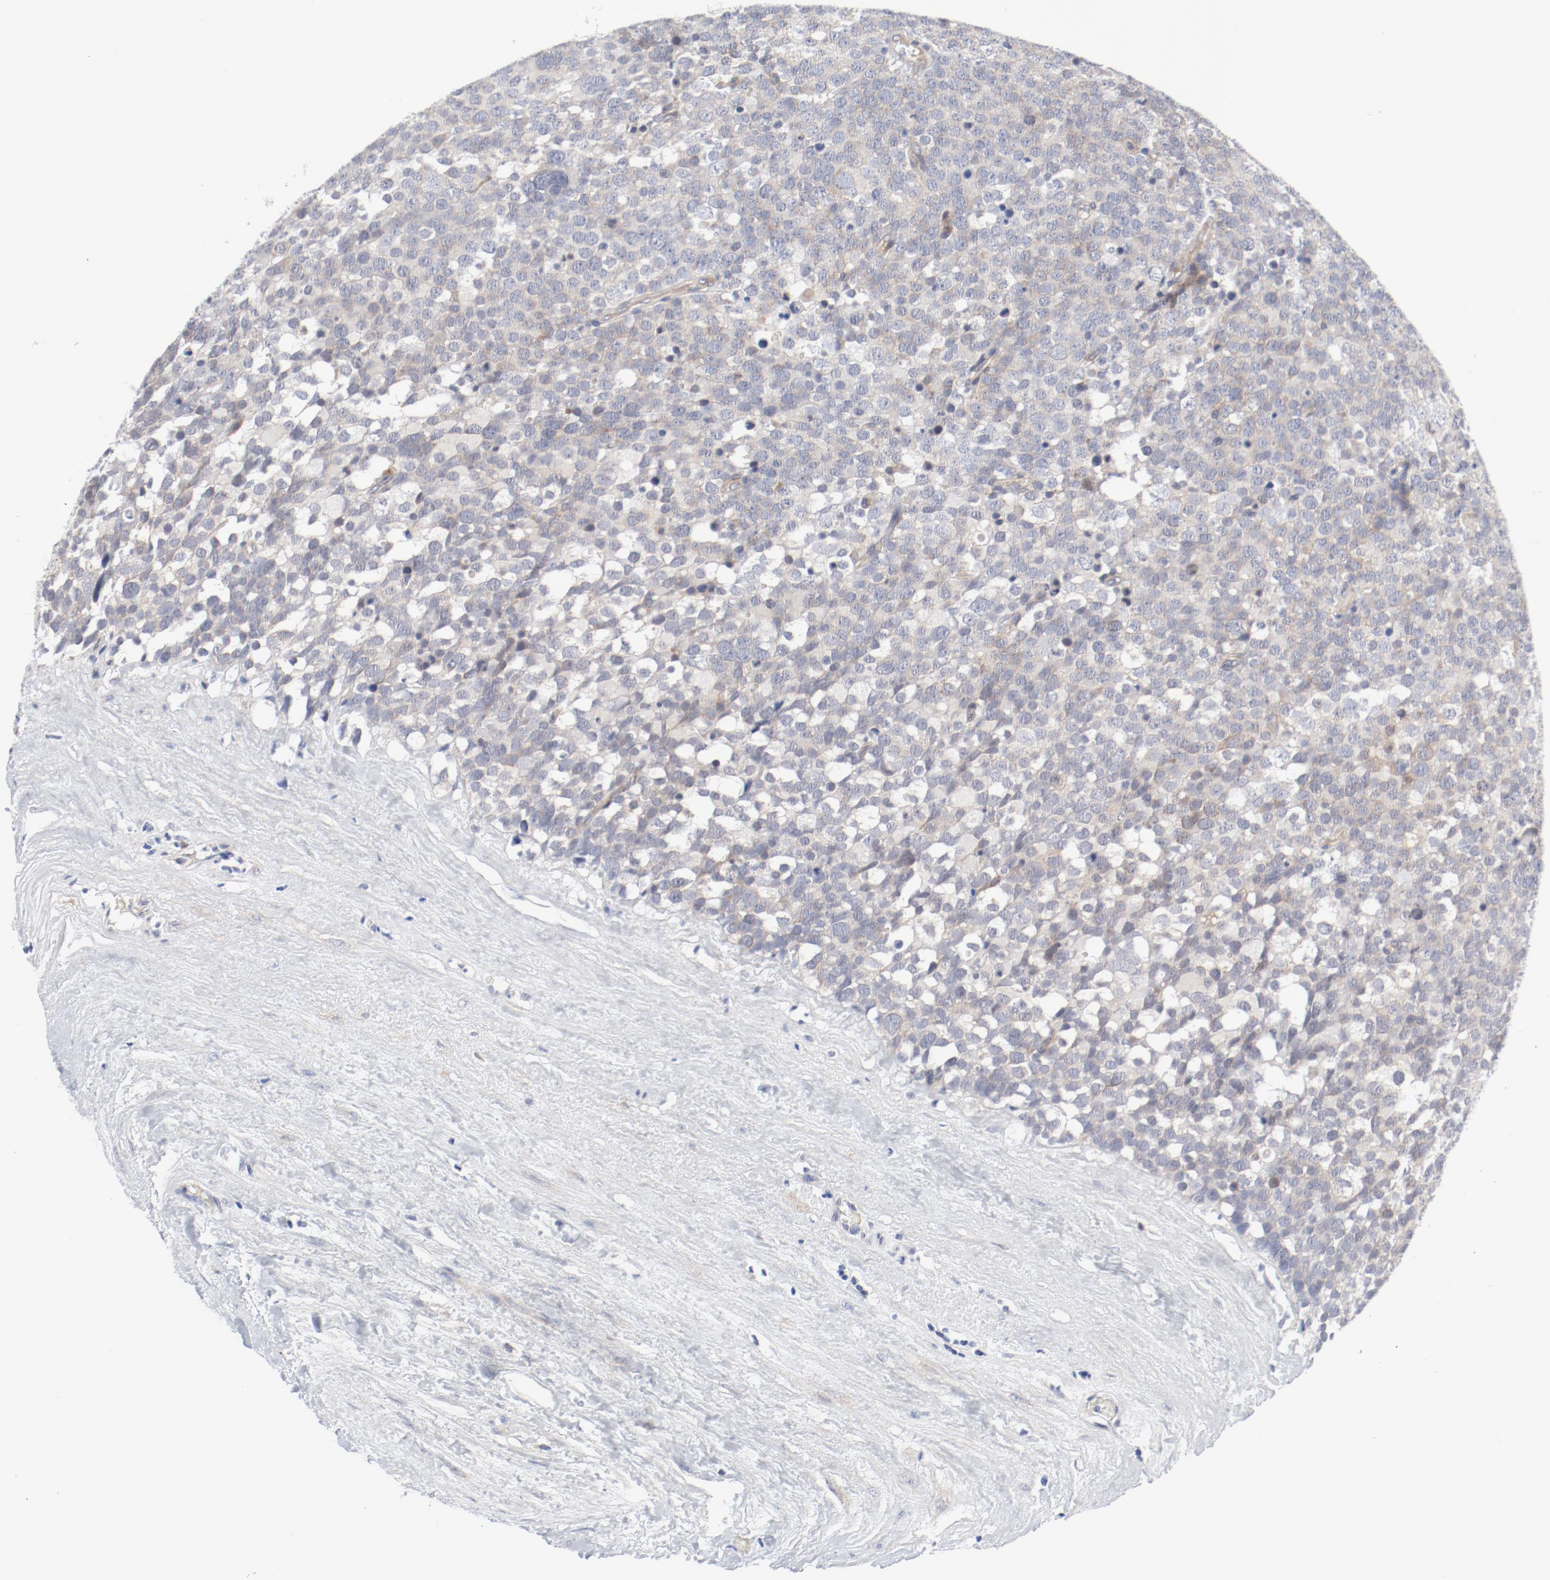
{"staining": {"intensity": "weak", "quantity": "25%-75%", "location": "cytoplasmic/membranous"}, "tissue": "testis cancer", "cell_type": "Tumor cells", "image_type": "cancer", "snomed": [{"axis": "morphology", "description": "Seminoma, NOS"}, {"axis": "topography", "description": "Testis"}], "caption": "Immunohistochemical staining of testis cancer displays low levels of weak cytoplasmic/membranous staining in approximately 25%-75% of tumor cells.", "gene": "BAD", "patient": {"sex": "male", "age": 71}}